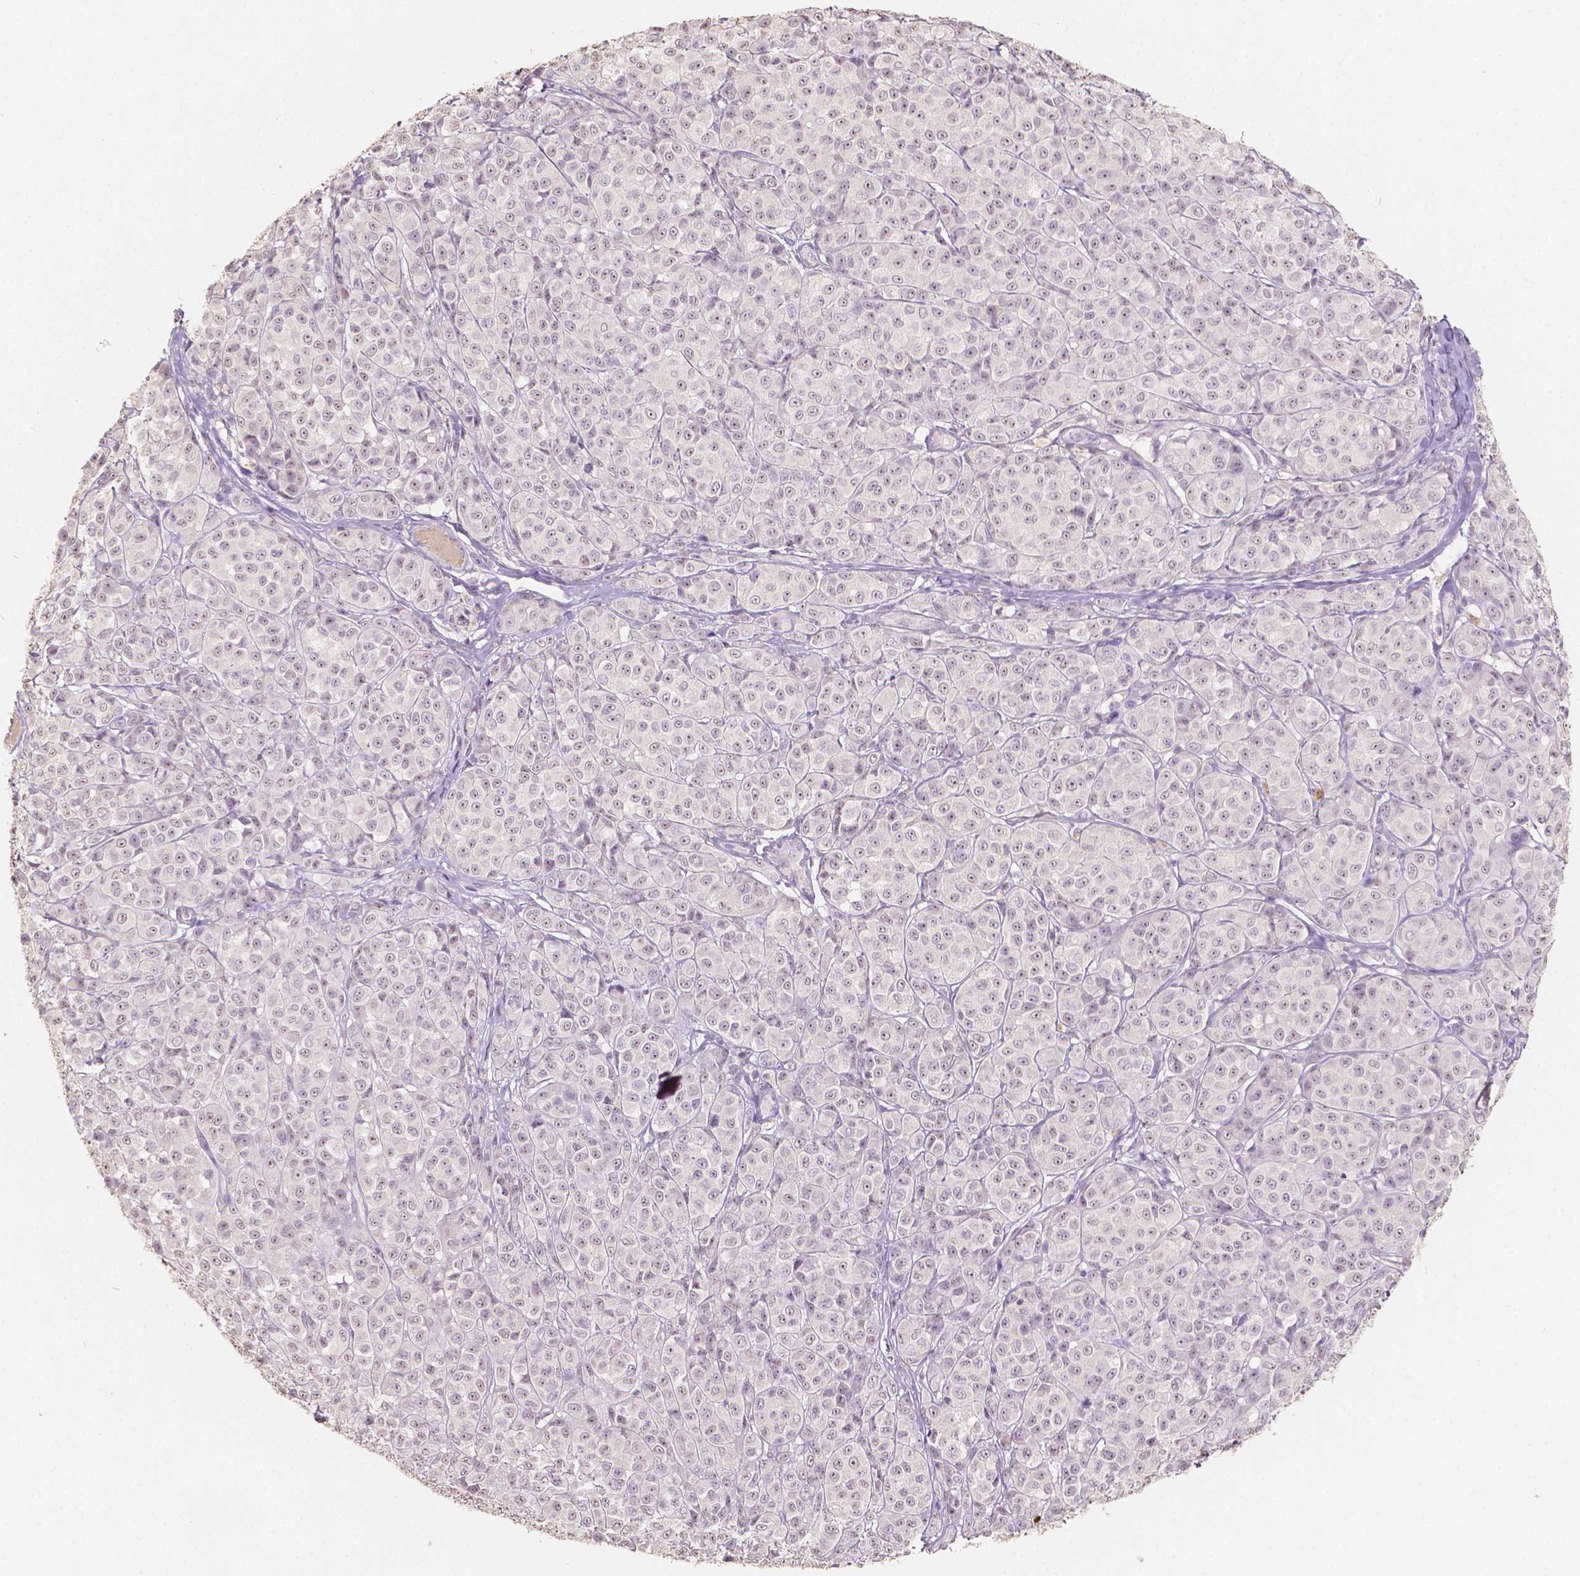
{"staining": {"intensity": "negative", "quantity": "none", "location": "none"}, "tissue": "melanoma", "cell_type": "Tumor cells", "image_type": "cancer", "snomed": [{"axis": "morphology", "description": "Malignant melanoma, NOS"}, {"axis": "topography", "description": "Skin"}], "caption": "Immunohistochemistry (IHC) of human malignant melanoma exhibits no positivity in tumor cells.", "gene": "SOX15", "patient": {"sex": "male", "age": 89}}